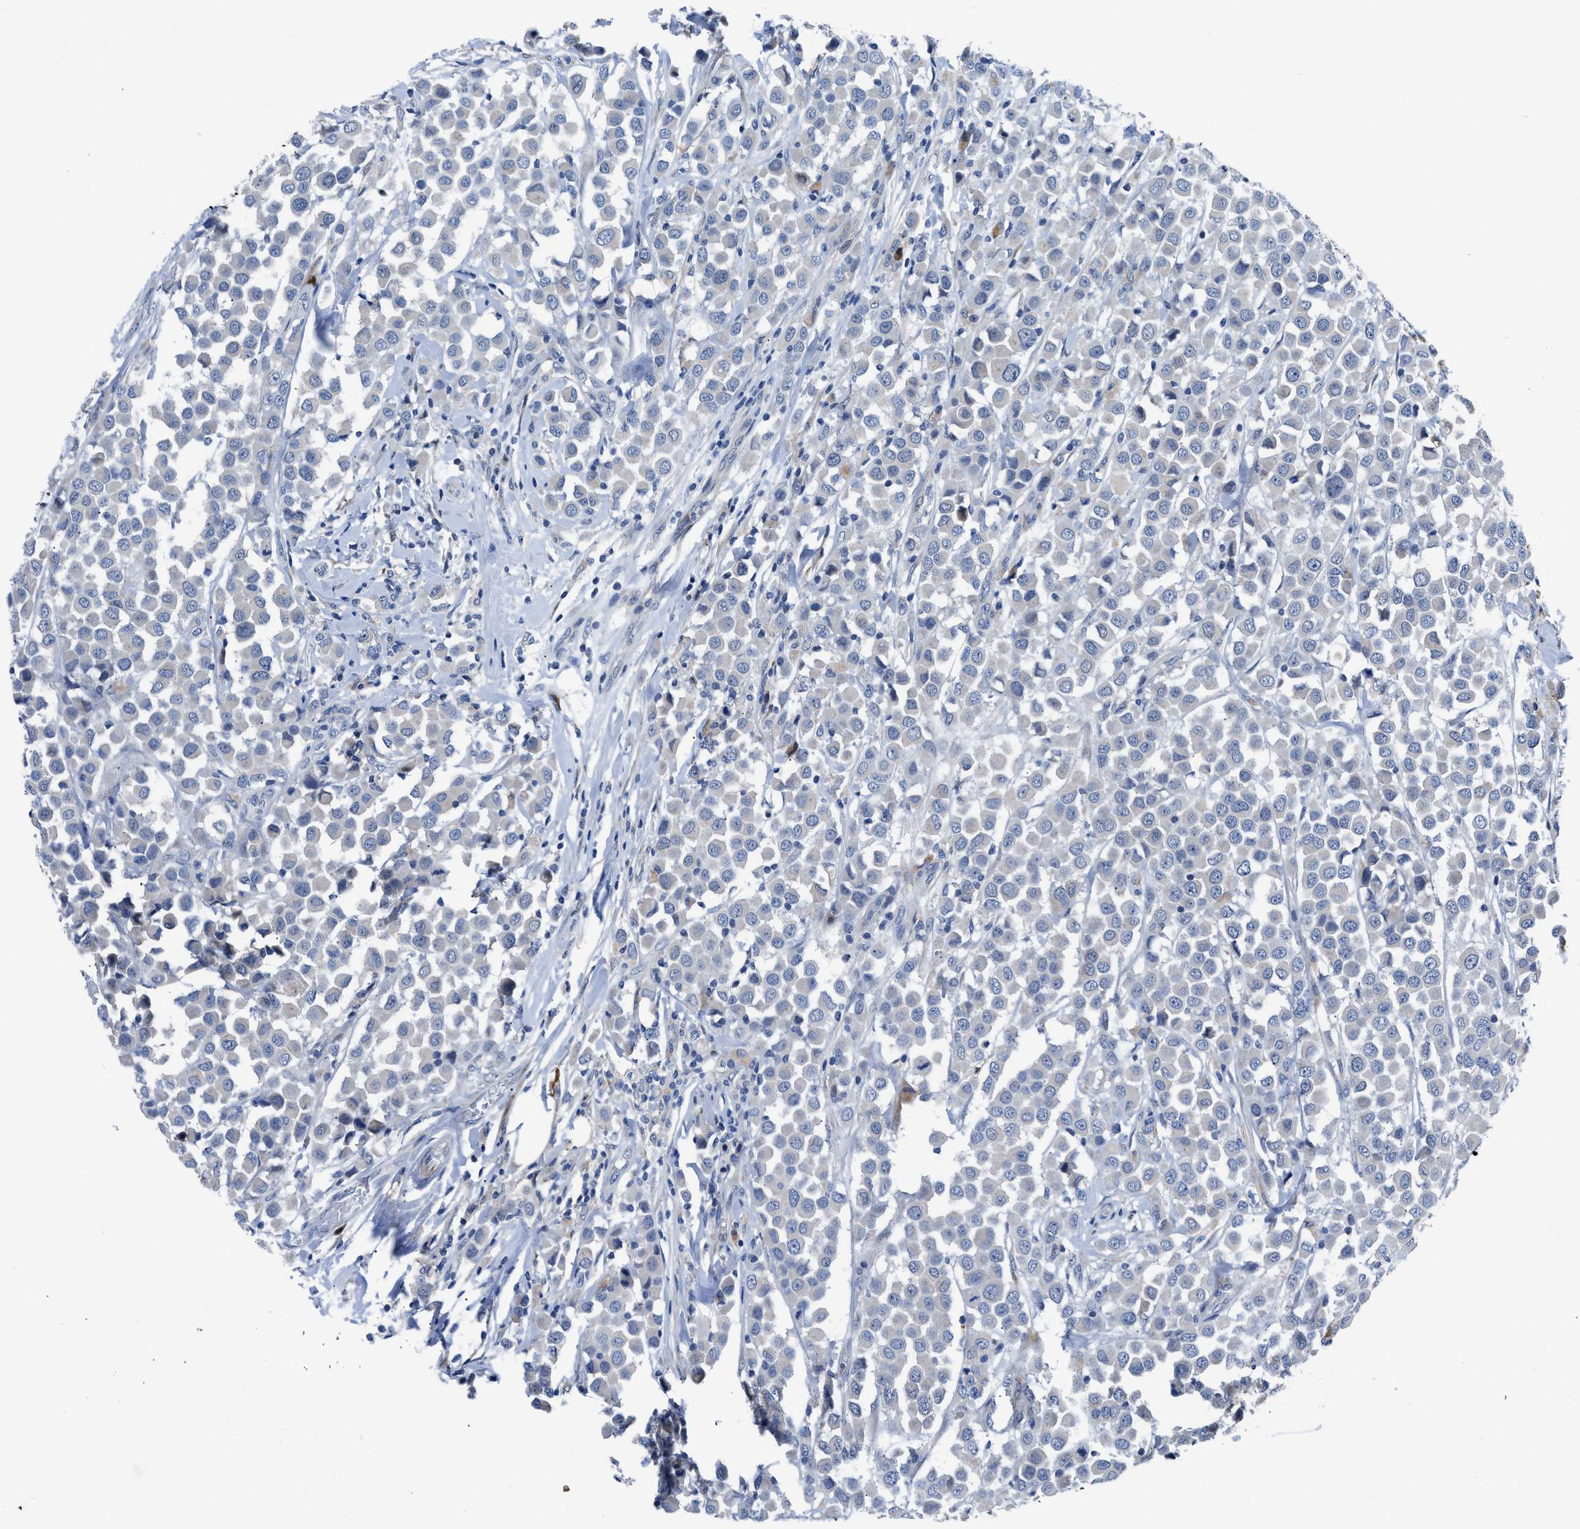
{"staining": {"intensity": "weak", "quantity": "<25%", "location": "cytoplasmic/membranous"}, "tissue": "breast cancer", "cell_type": "Tumor cells", "image_type": "cancer", "snomed": [{"axis": "morphology", "description": "Duct carcinoma"}, {"axis": "topography", "description": "Breast"}], "caption": "This is a micrograph of immunohistochemistry (IHC) staining of breast cancer, which shows no expression in tumor cells.", "gene": "UAP1", "patient": {"sex": "female", "age": 61}}